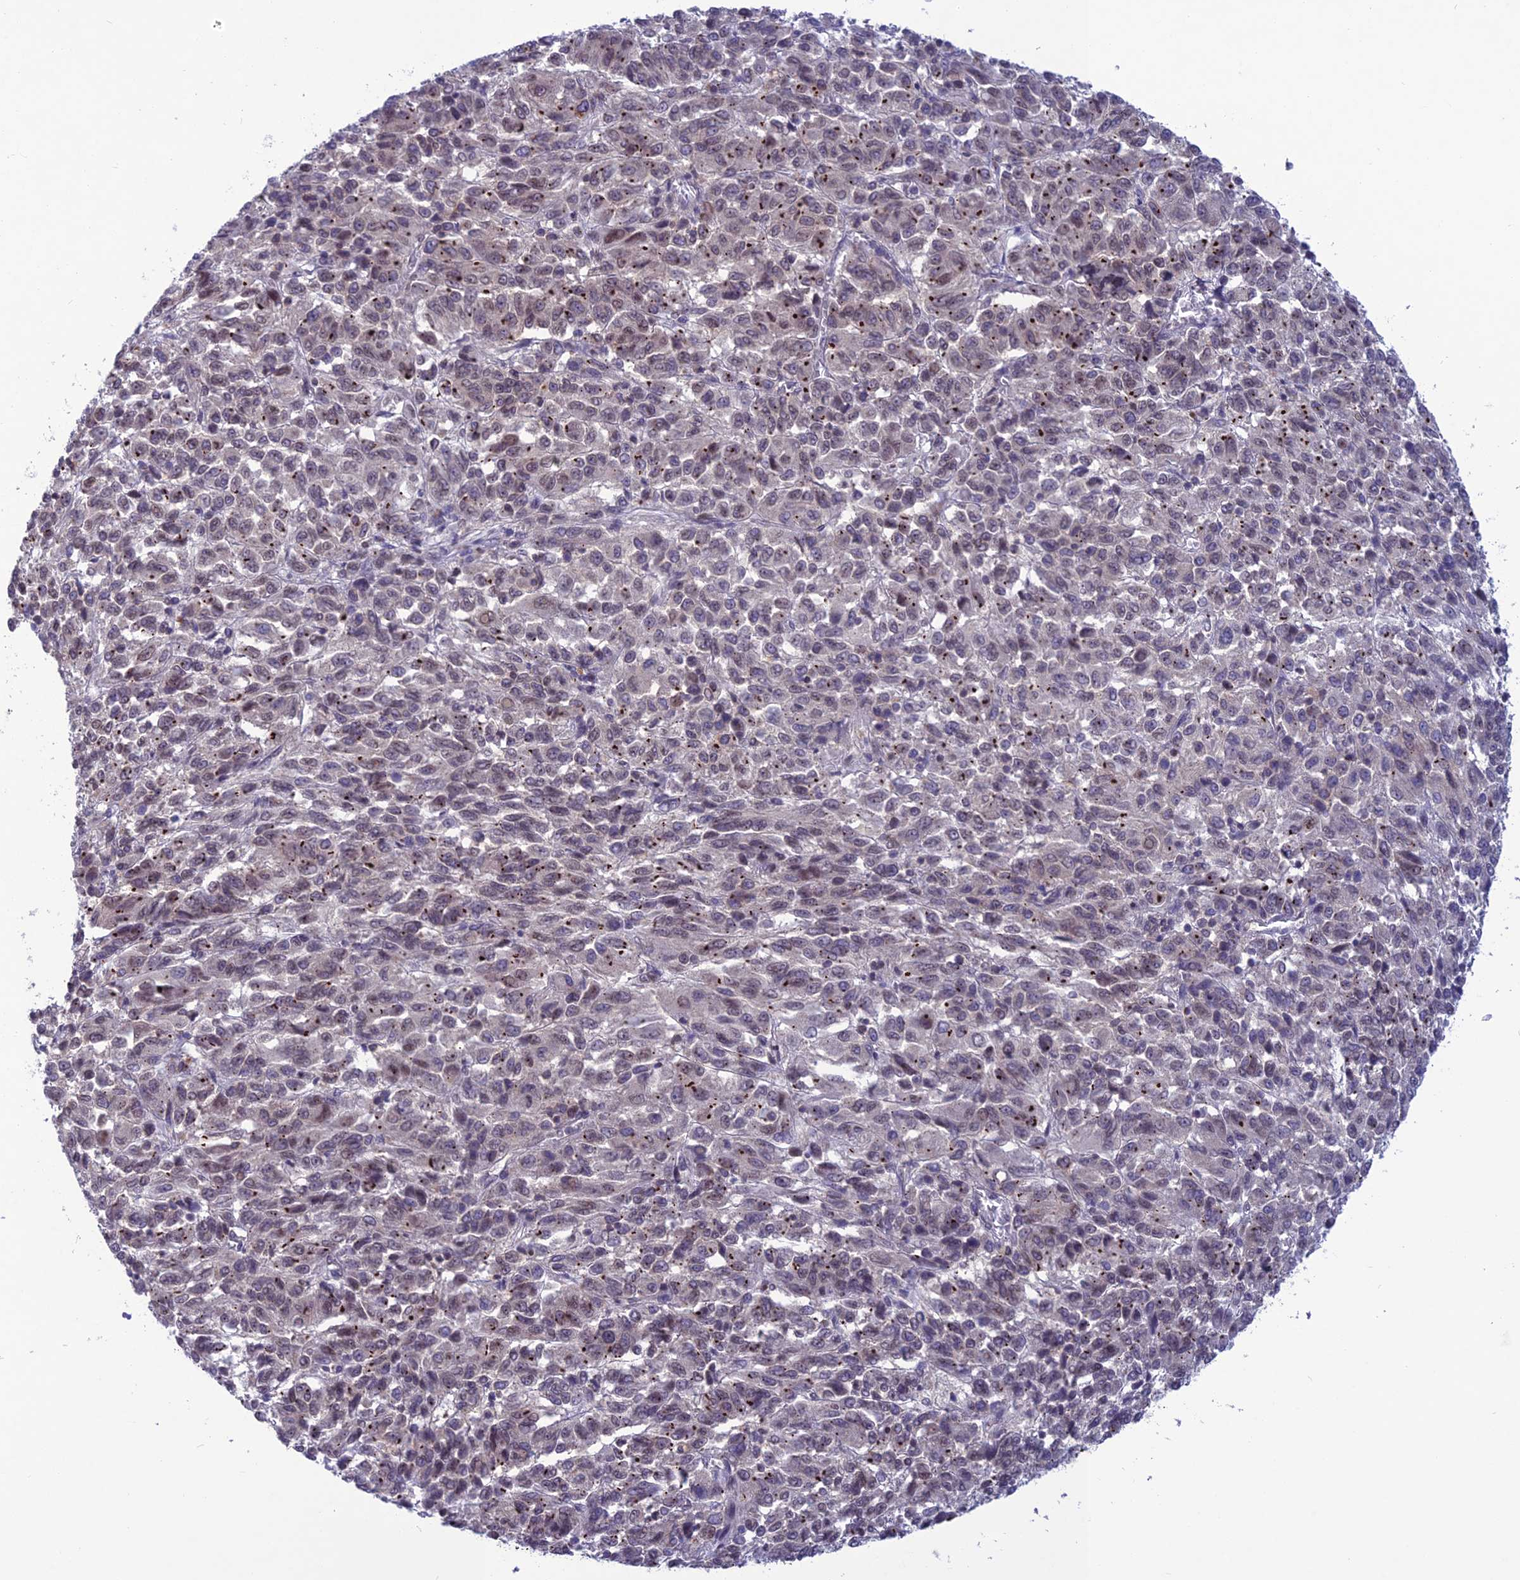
{"staining": {"intensity": "weak", "quantity": "25%-75%", "location": "cytoplasmic/membranous,nuclear"}, "tissue": "melanoma", "cell_type": "Tumor cells", "image_type": "cancer", "snomed": [{"axis": "morphology", "description": "Malignant melanoma, Metastatic site"}, {"axis": "topography", "description": "Lung"}], "caption": "Weak cytoplasmic/membranous and nuclear expression for a protein is seen in about 25%-75% of tumor cells of malignant melanoma (metastatic site) using IHC.", "gene": "WDR46", "patient": {"sex": "male", "age": 64}}